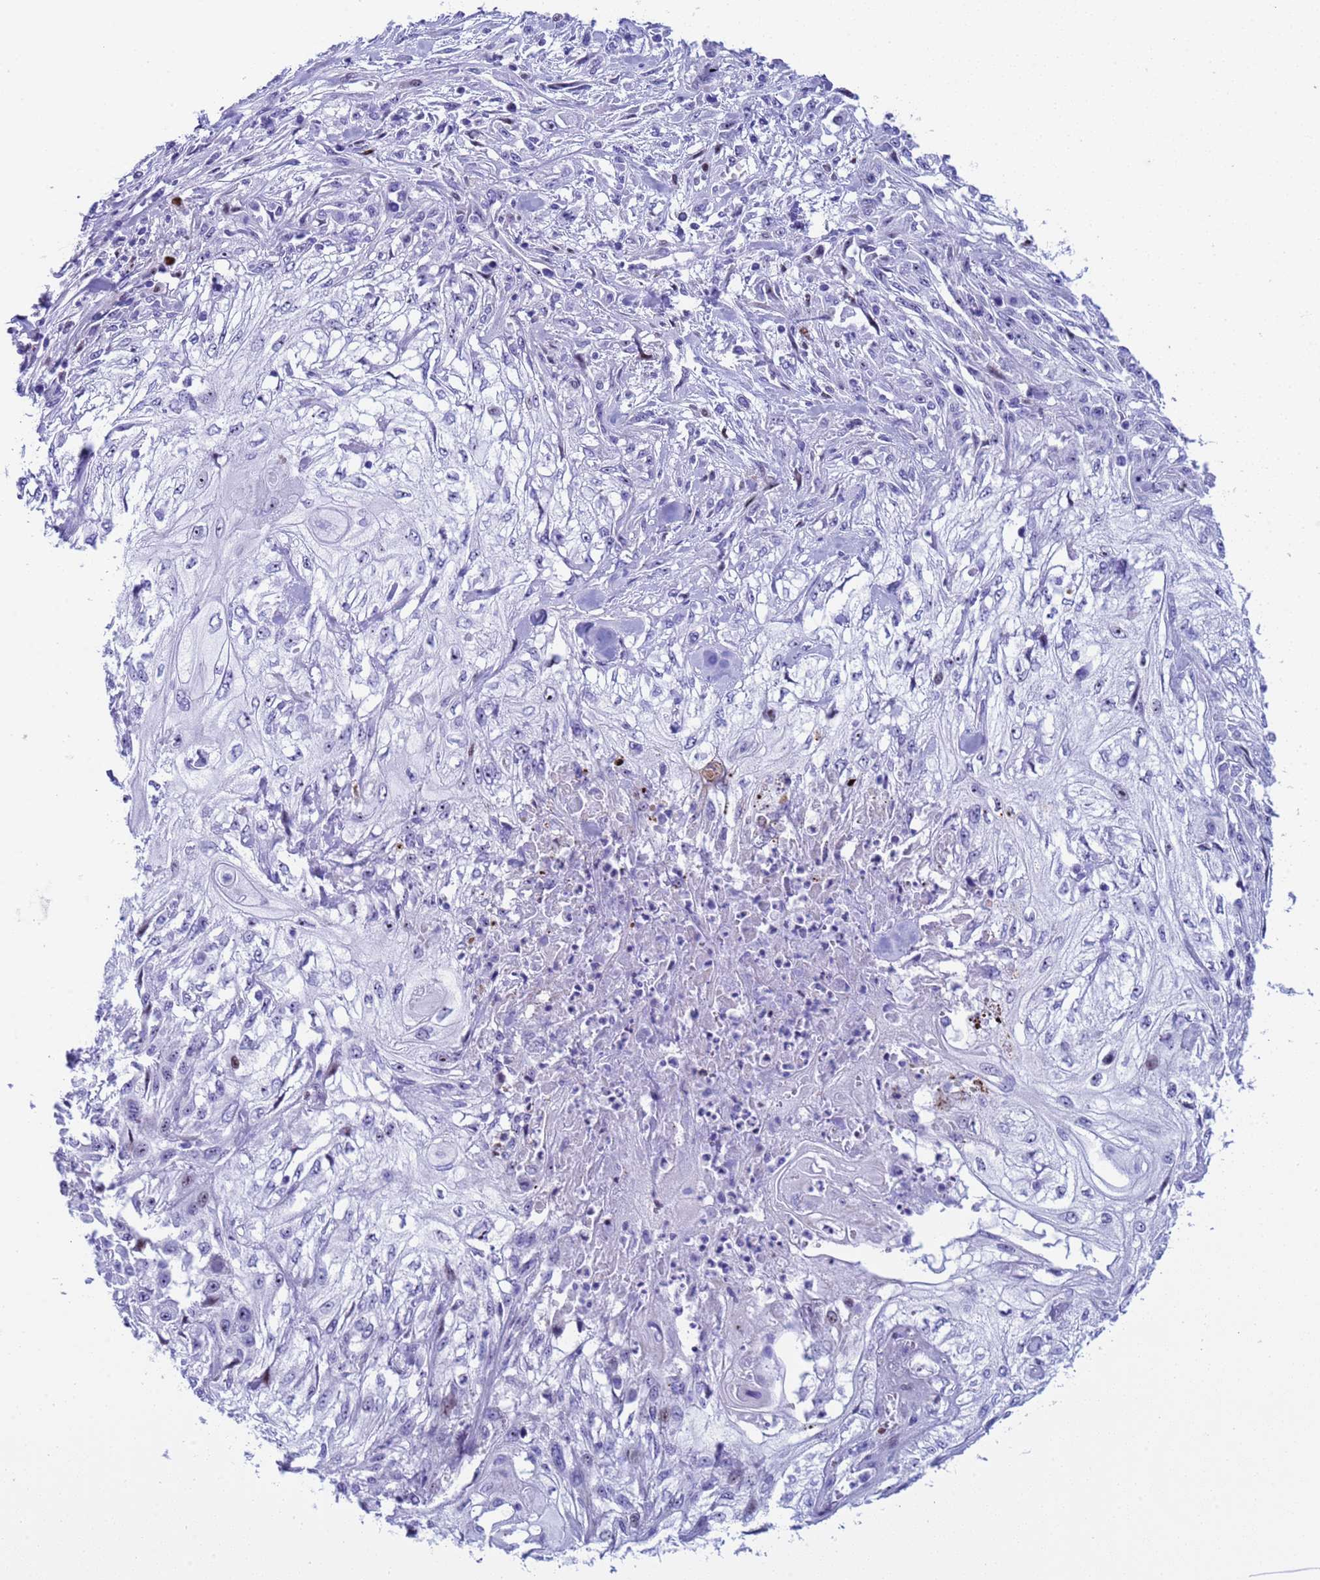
{"staining": {"intensity": "negative", "quantity": "none", "location": "none"}, "tissue": "skin cancer", "cell_type": "Tumor cells", "image_type": "cancer", "snomed": [{"axis": "morphology", "description": "Squamous cell carcinoma, NOS"}, {"axis": "morphology", "description": "Squamous cell carcinoma, metastatic, NOS"}, {"axis": "topography", "description": "Skin"}, {"axis": "topography", "description": "Lymph node"}], "caption": "Immunohistochemistry (IHC) of human skin cancer exhibits no expression in tumor cells.", "gene": "POP5", "patient": {"sex": "male", "age": 75}}